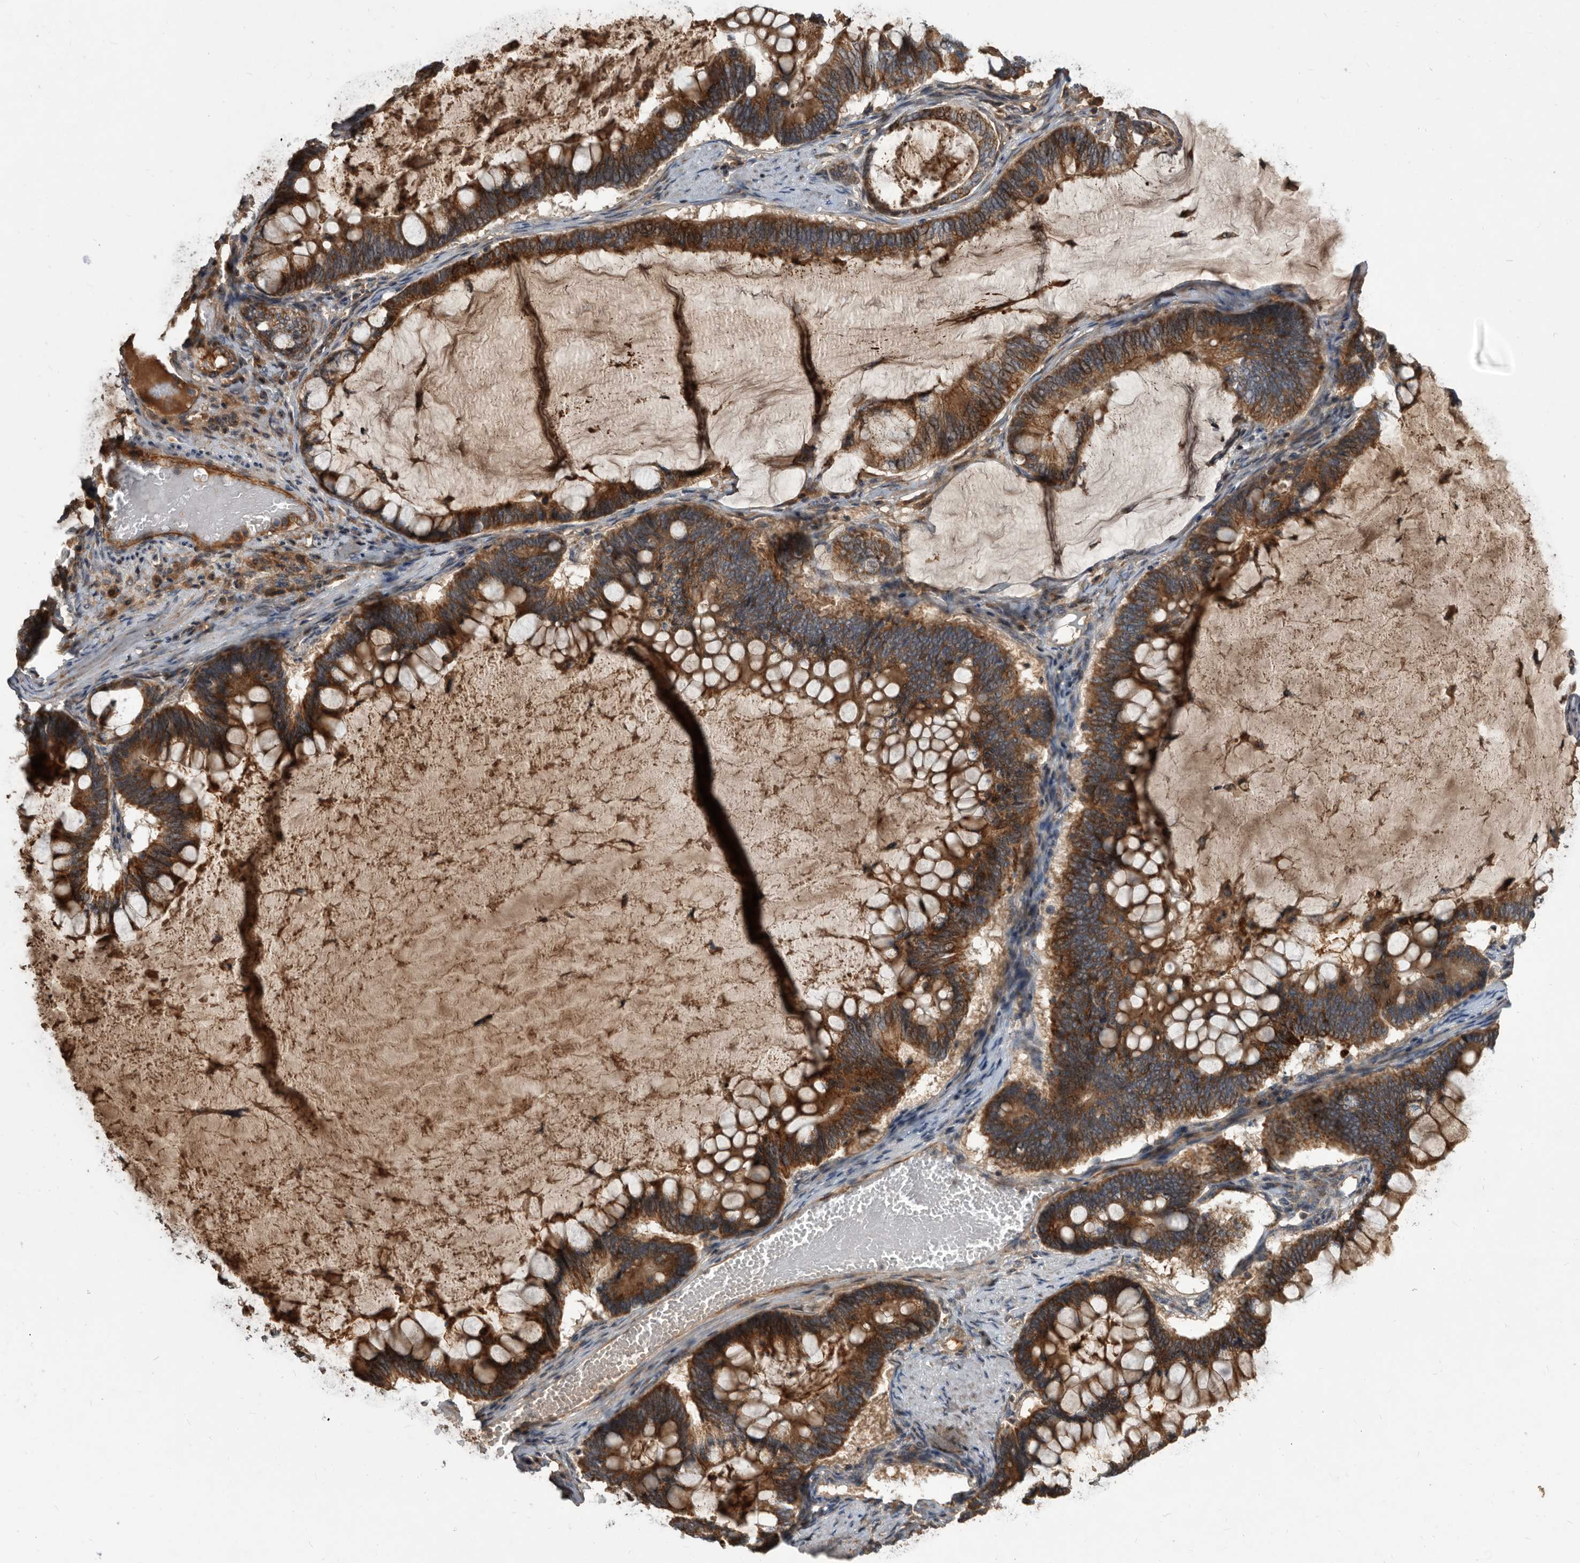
{"staining": {"intensity": "strong", "quantity": ">75%", "location": "cytoplasmic/membranous"}, "tissue": "ovarian cancer", "cell_type": "Tumor cells", "image_type": "cancer", "snomed": [{"axis": "morphology", "description": "Cystadenocarcinoma, mucinous, NOS"}, {"axis": "topography", "description": "Ovary"}], "caption": "Ovarian cancer (mucinous cystadenocarcinoma) tissue reveals strong cytoplasmic/membranous positivity in about >75% of tumor cells (Stains: DAB in brown, nuclei in blue, Microscopy: brightfield microscopy at high magnification).", "gene": "PI15", "patient": {"sex": "female", "age": 61}}